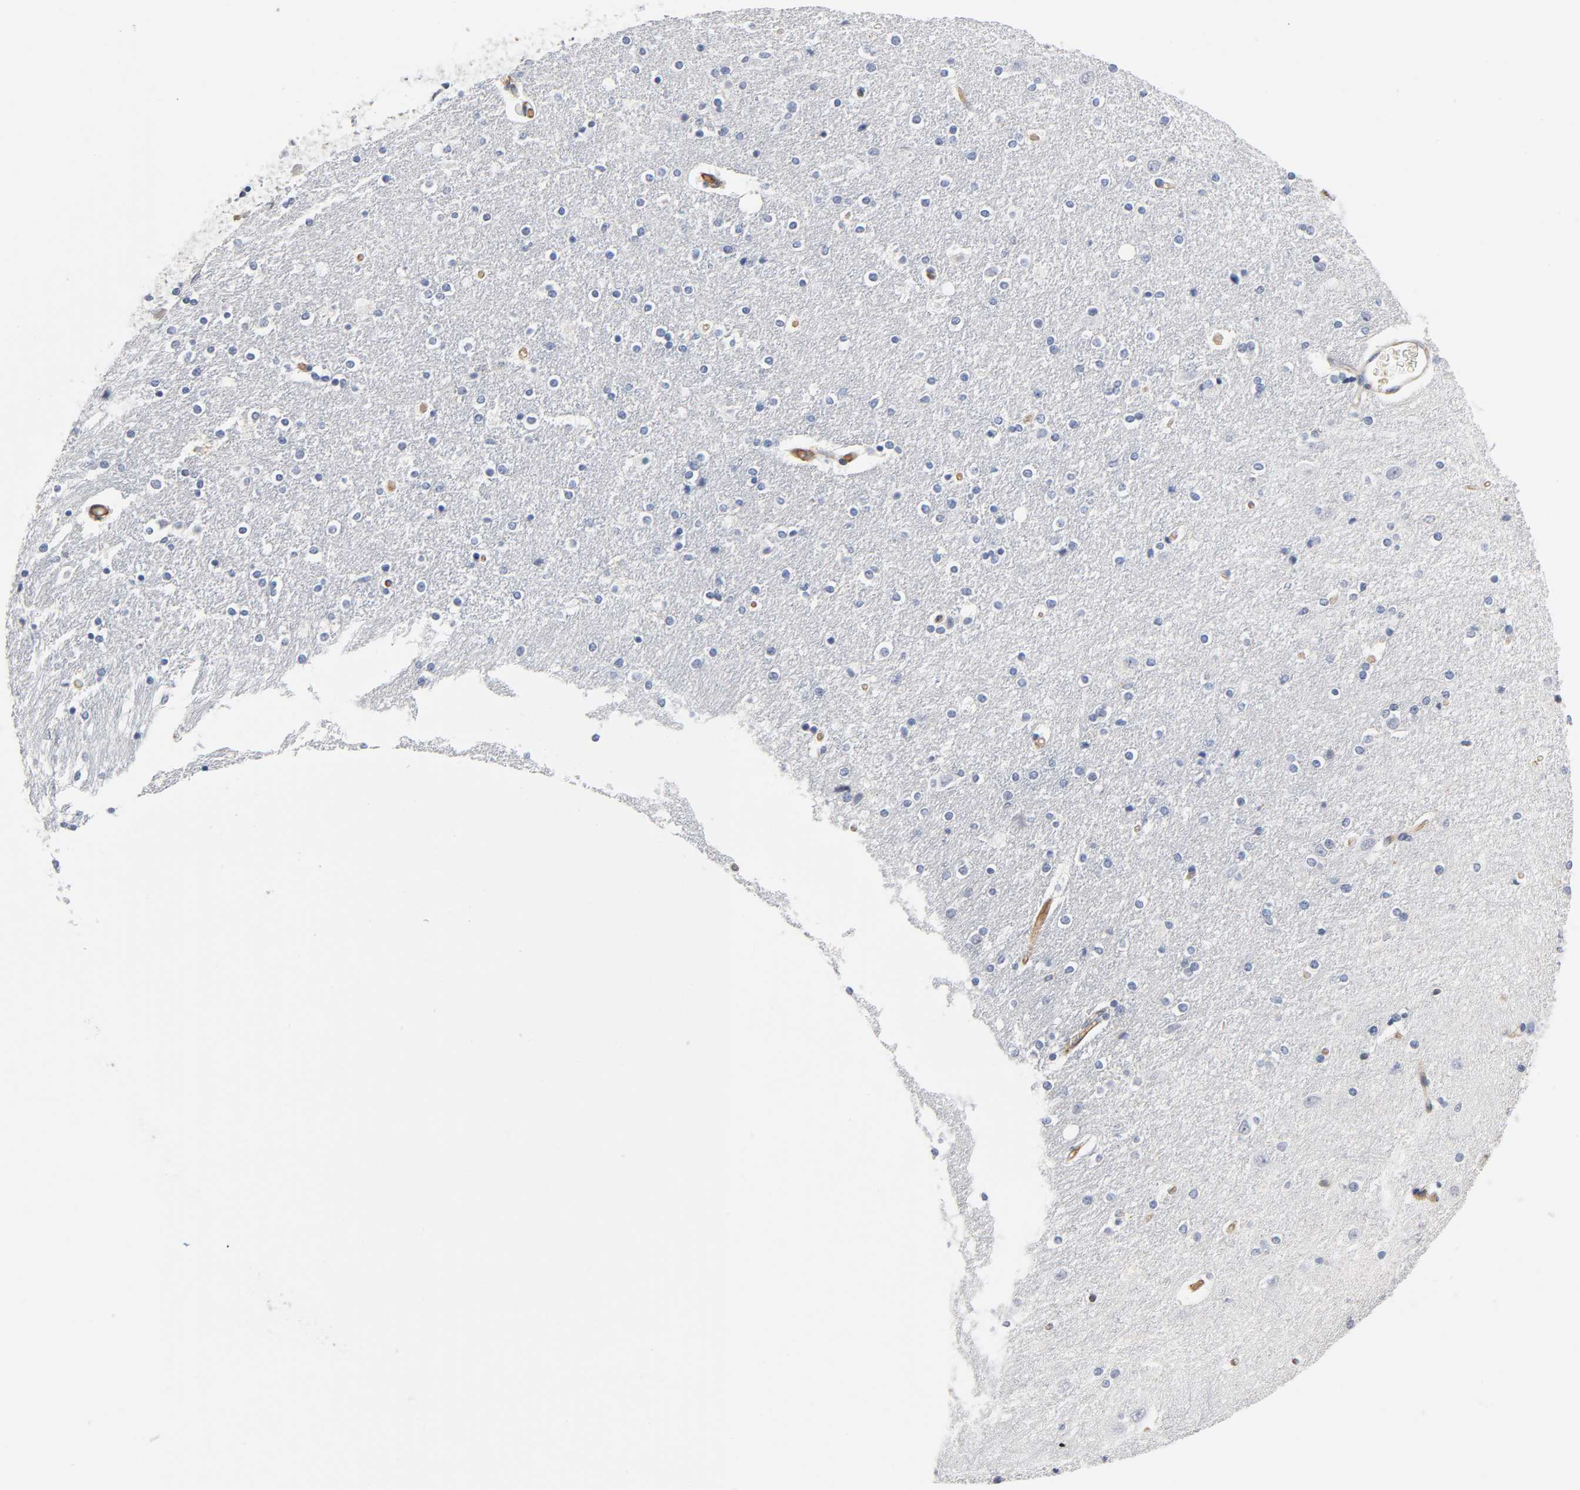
{"staining": {"intensity": "negative", "quantity": "none", "location": "none"}, "tissue": "caudate", "cell_type": "Glial cells", "image_type": "normal", "snomed": [{"axis": "morphology", "description": "Normal tissue, NOS"}, {"axis": "topography", "description": "Lateral ventricle wall"}], "caption": "An IHC micrograph of benign caudate is shown. There is no staining in glial cells of caudate.", "gene": "CD2AP", "patient": {"sex": "female", "age": 54}}